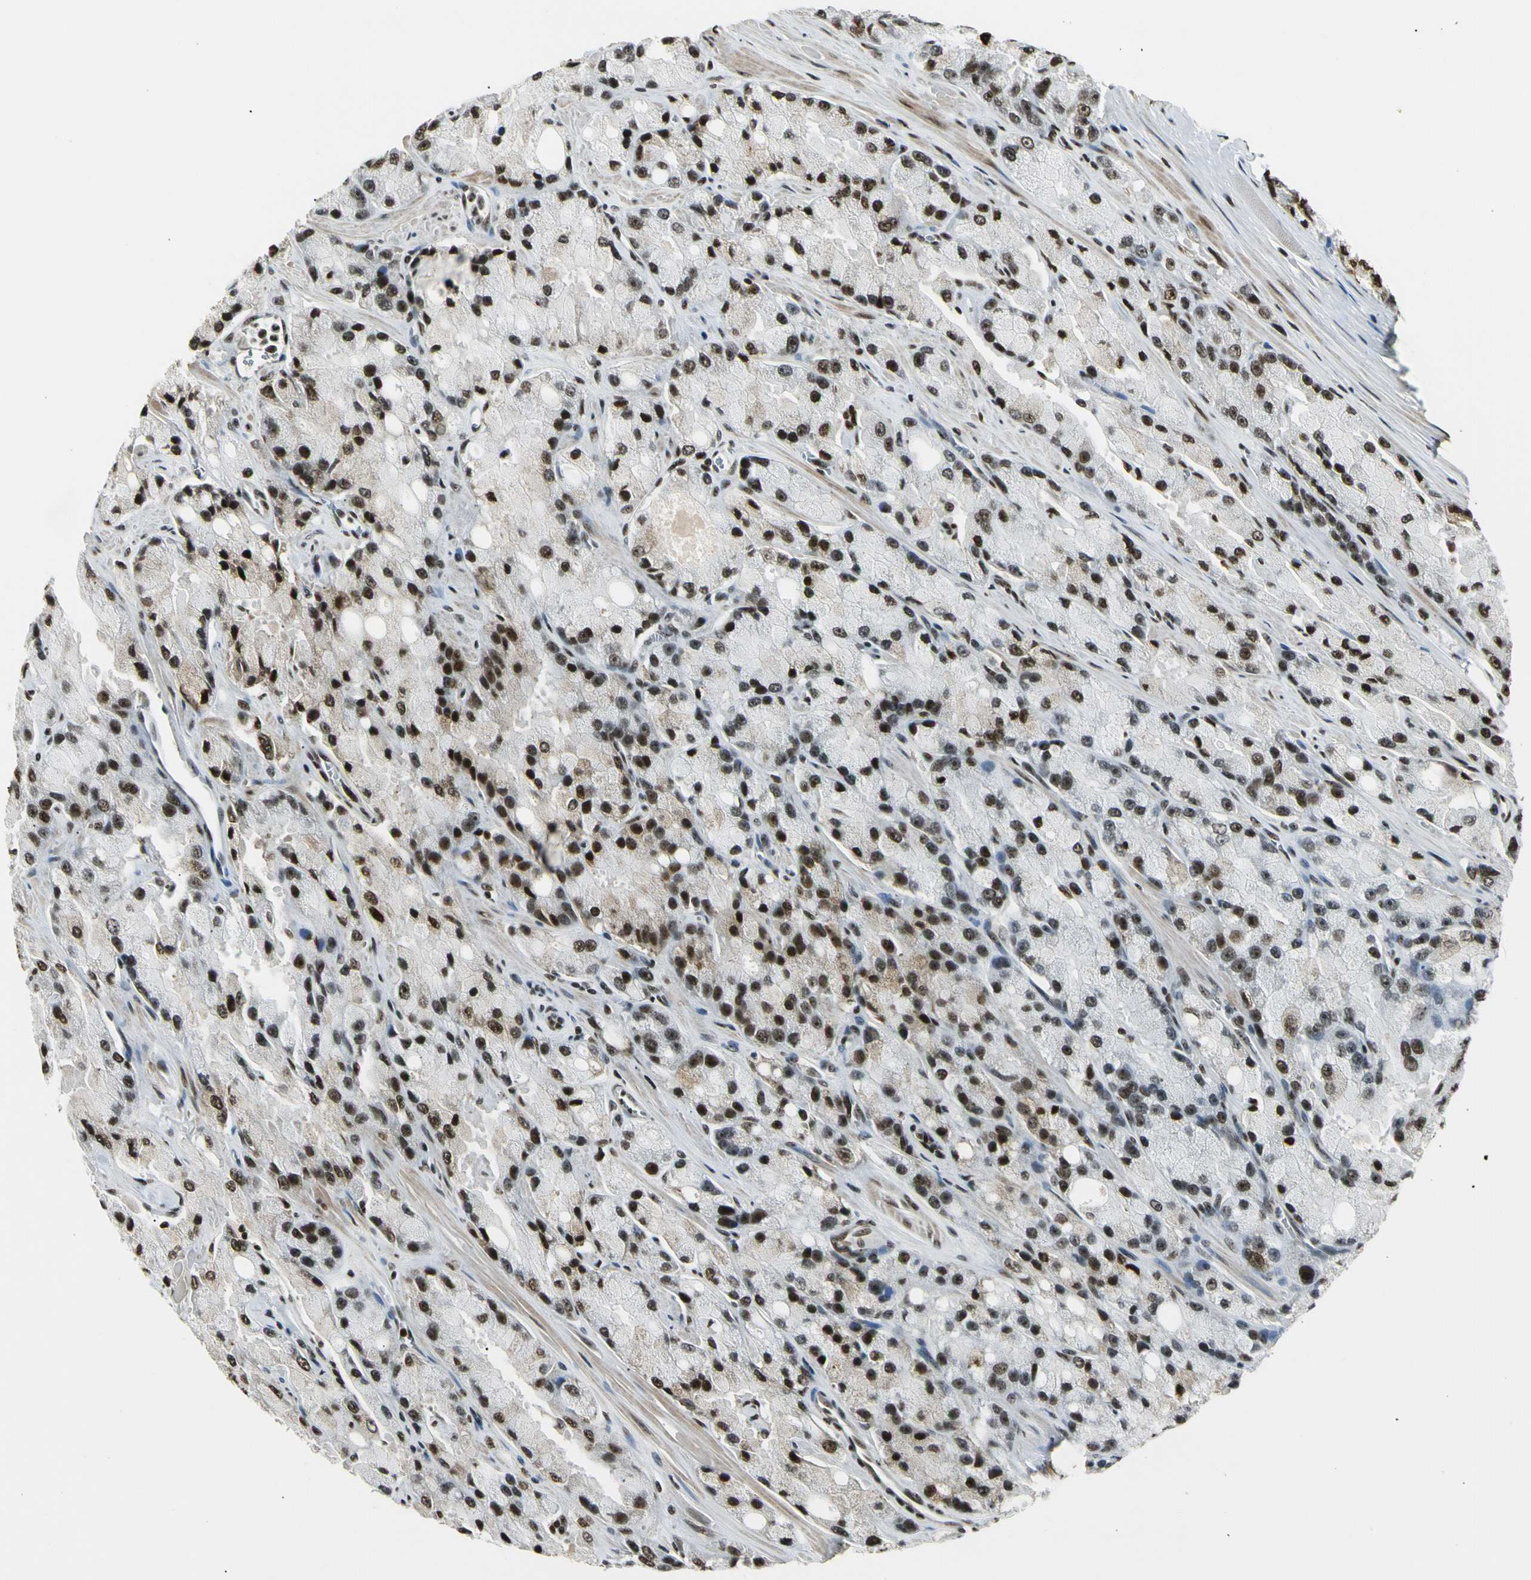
{"staining": {"intensity": "strong", "quantity": ">75%", "location": "nuclear"}, "tissue": "prostate cancer", "cell_type": "Tumor cells", "image_type": "cancer", "snomed": [{"axis": "morphology", "description": "Adenocarcinoma, High grade"}, {"axis": "topography", "description": "Prostate"}], "caption": "Human prostate adenocarcinoma (high-grade) stained with a brown dye shows strong nuclear positive expression in approximately >75% of tumor cells.", "gene": "UBTF", "patient": {"sex": "male", "age": 58}}